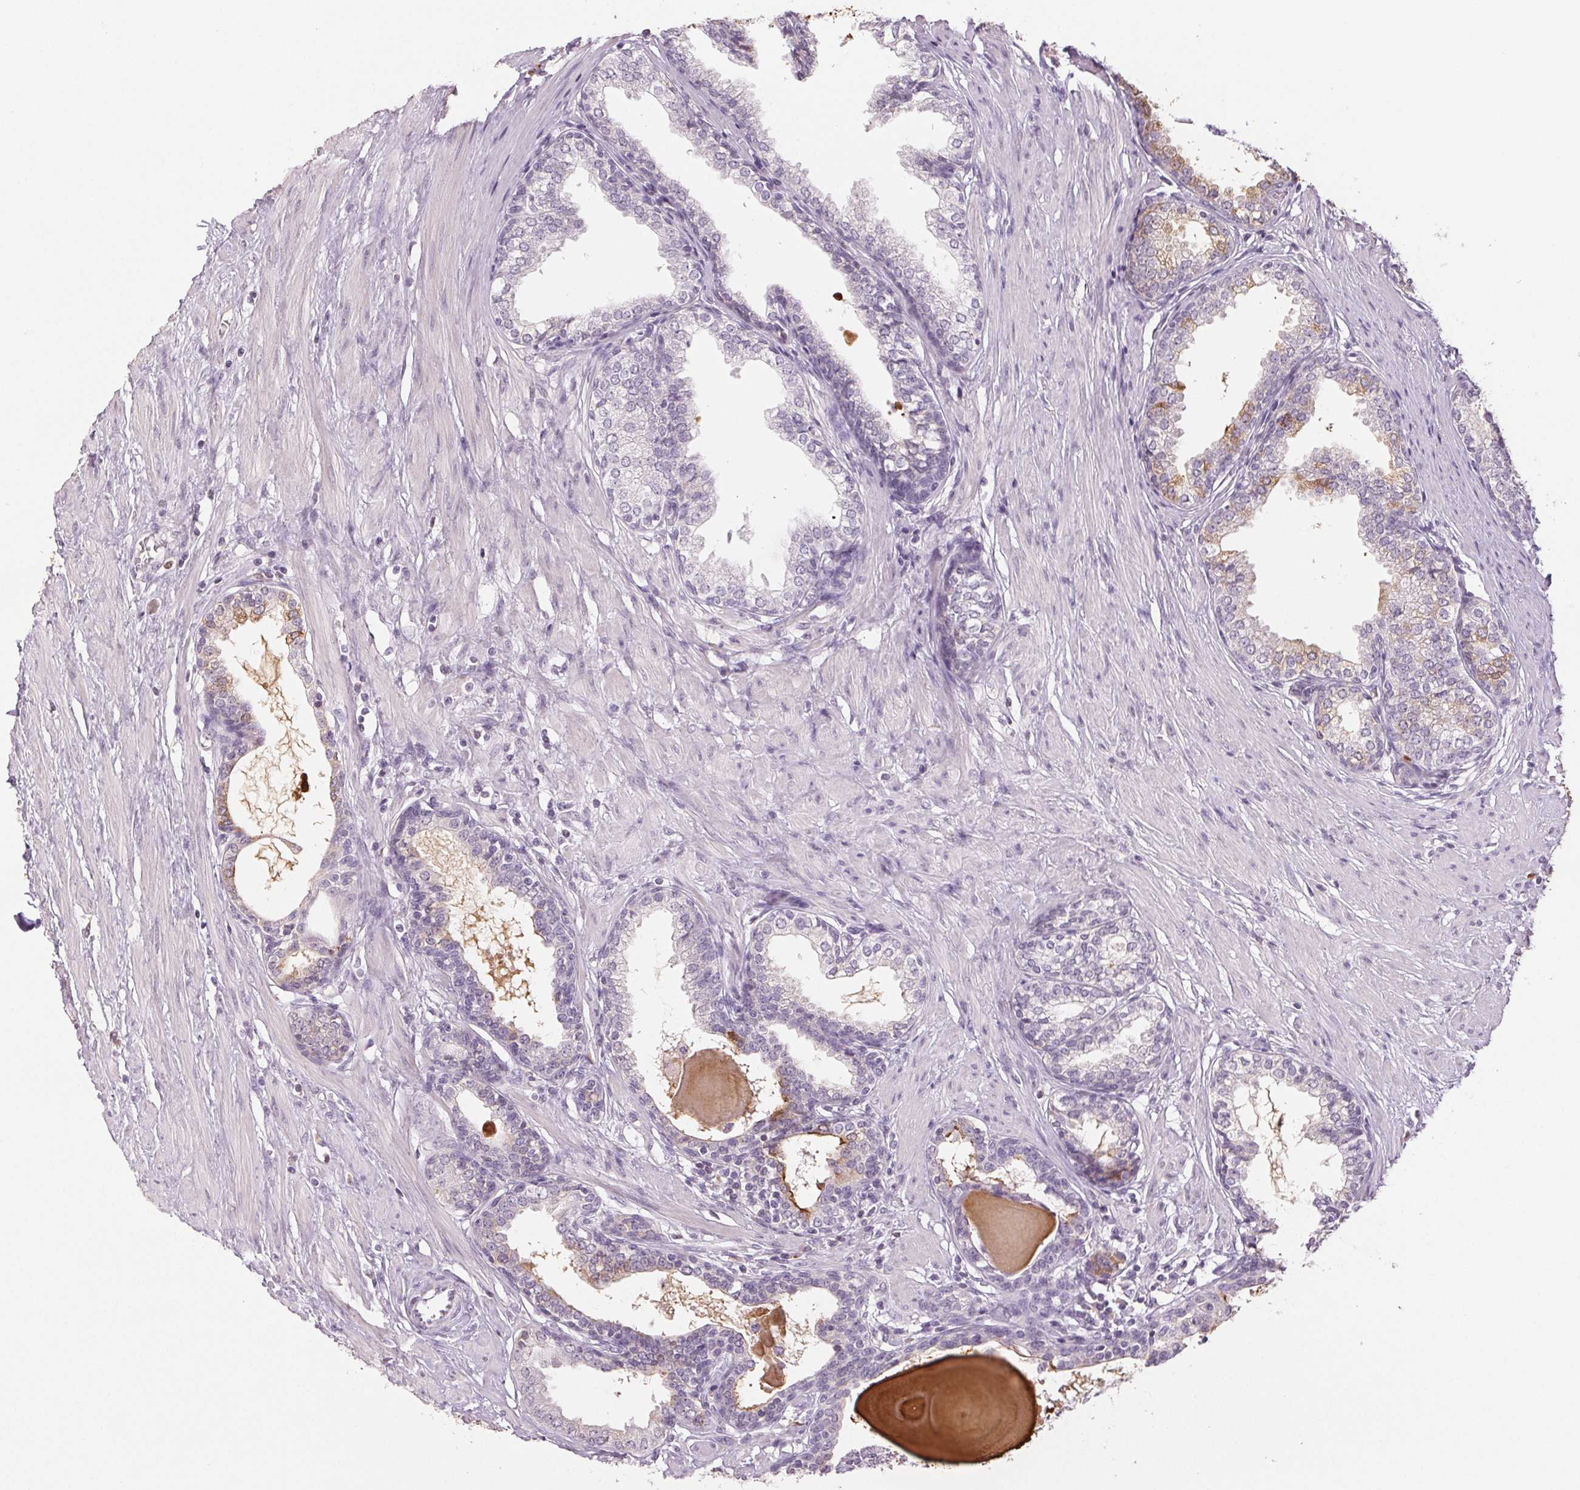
{"staining": {"intensity": "weak", "quantity": "<25%", "location": "cytoplasmic/membranous"}, "tissue": "prostate", "cell_type": "Glandular cells", "image_type": "normal", "snomed": [{"axis": "morphology", "description": "Normal tissue, NOS"}, {"axis": "topography", "description": "Prostate"}], "caption": "Immunohistochemistry (IHC) histopathology image of benign prostate: human prostate stained with DAB (3,3'-diaminobenzidine) demonstrates no significant protein positivity in glandular cells. (IHC, brightfield microscopy, high magnification).", "gene": "LTF", "patient": {"sex": "male", "age": 55}}